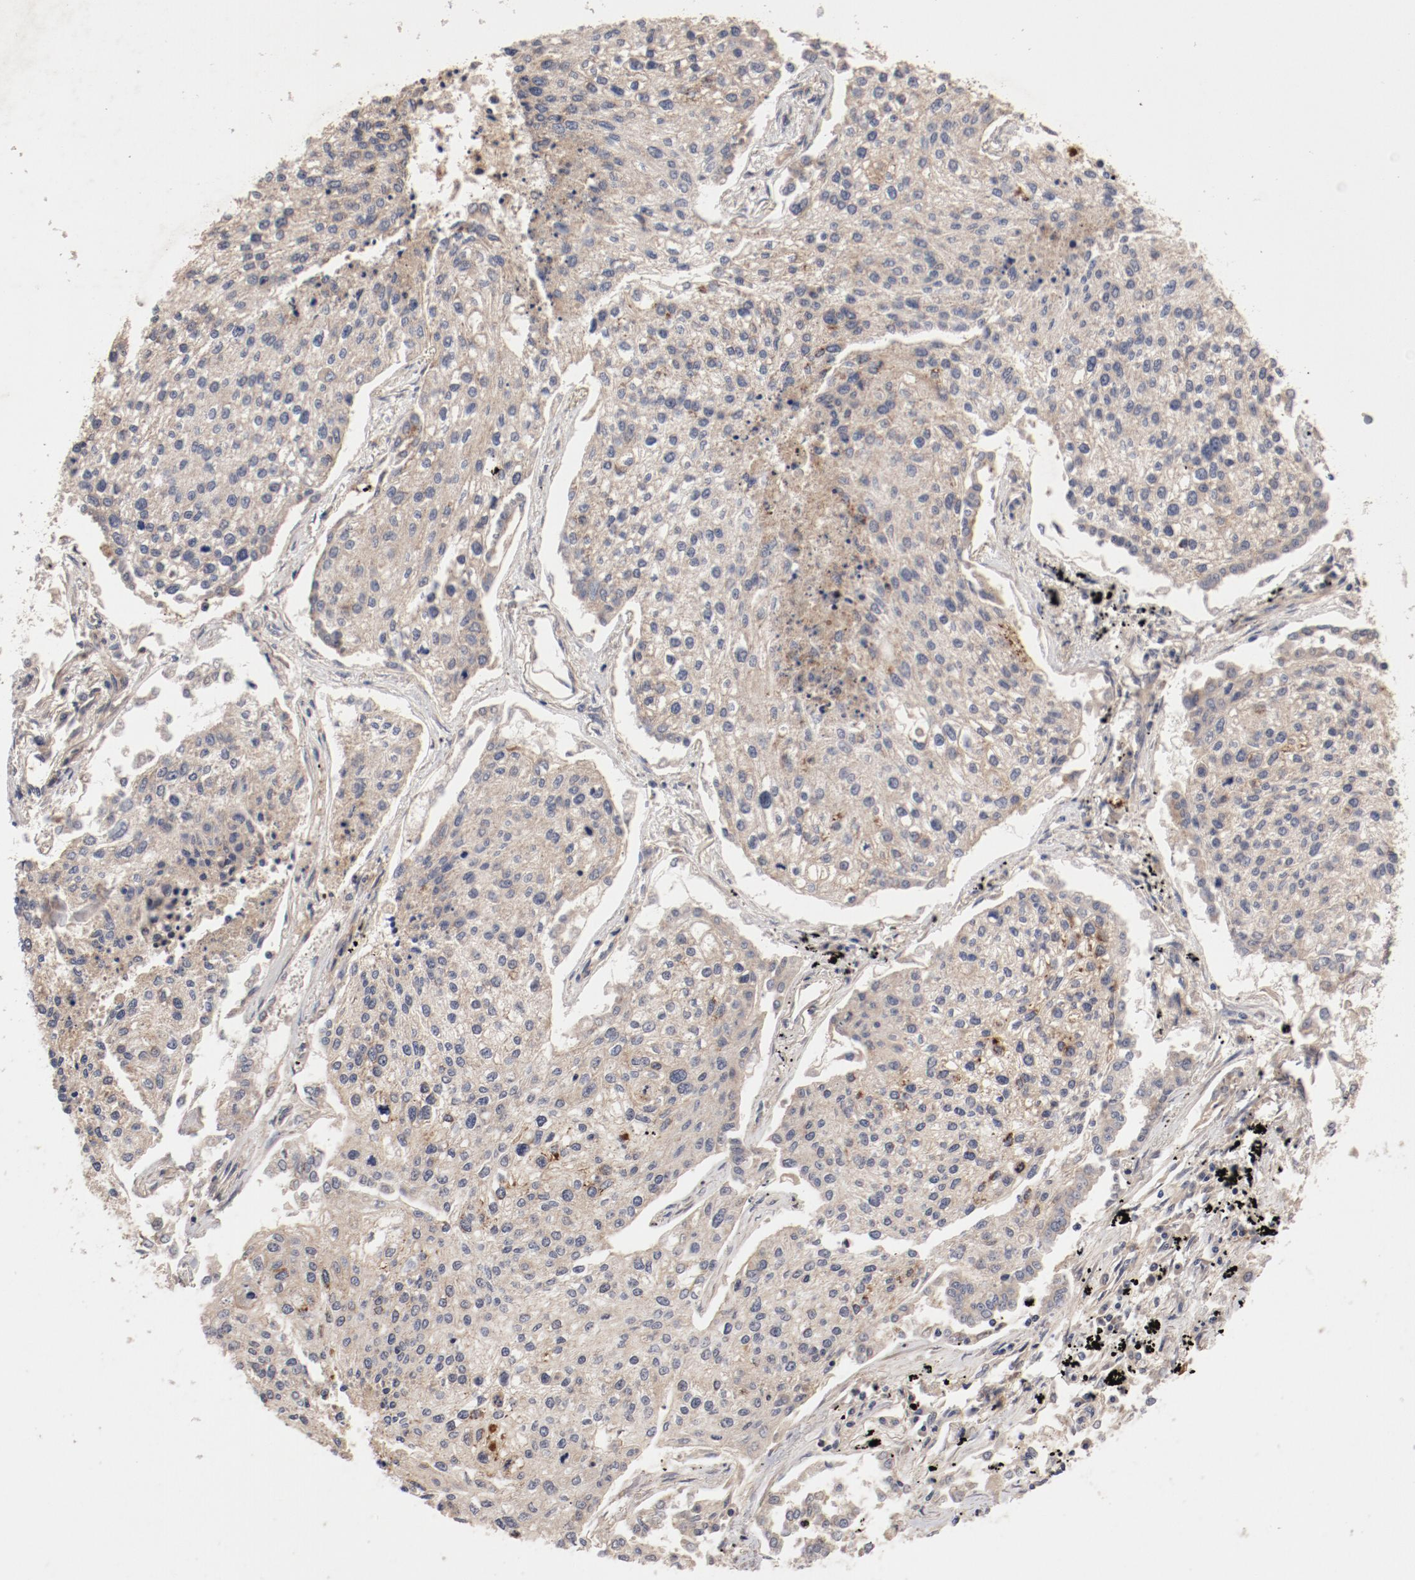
{"staining": {"intensity": "weak", "quantity": ">75%", "location": "cytoplasmic/membranous"}, "tissue": "lung cancer", "cell_type": "Tumor cells", "image_type": "cancer", "snomed": [{"axis": "morphology", "description": "Squamous cell carcinoma, NOS"}, {"axis": "topography", "description": "Lung"}], "caption": "Protein analysis of lung cancer (squamous cell carcinoma) tissue demonstrates weak cytoplasmic/membranous positivity in approximately >75% of tumor cells. (DAB IHC, brown staining for protein, blue staining for nuclei).", "gene": "GUF1", "patient": {"sex": "male", "age": 75}}